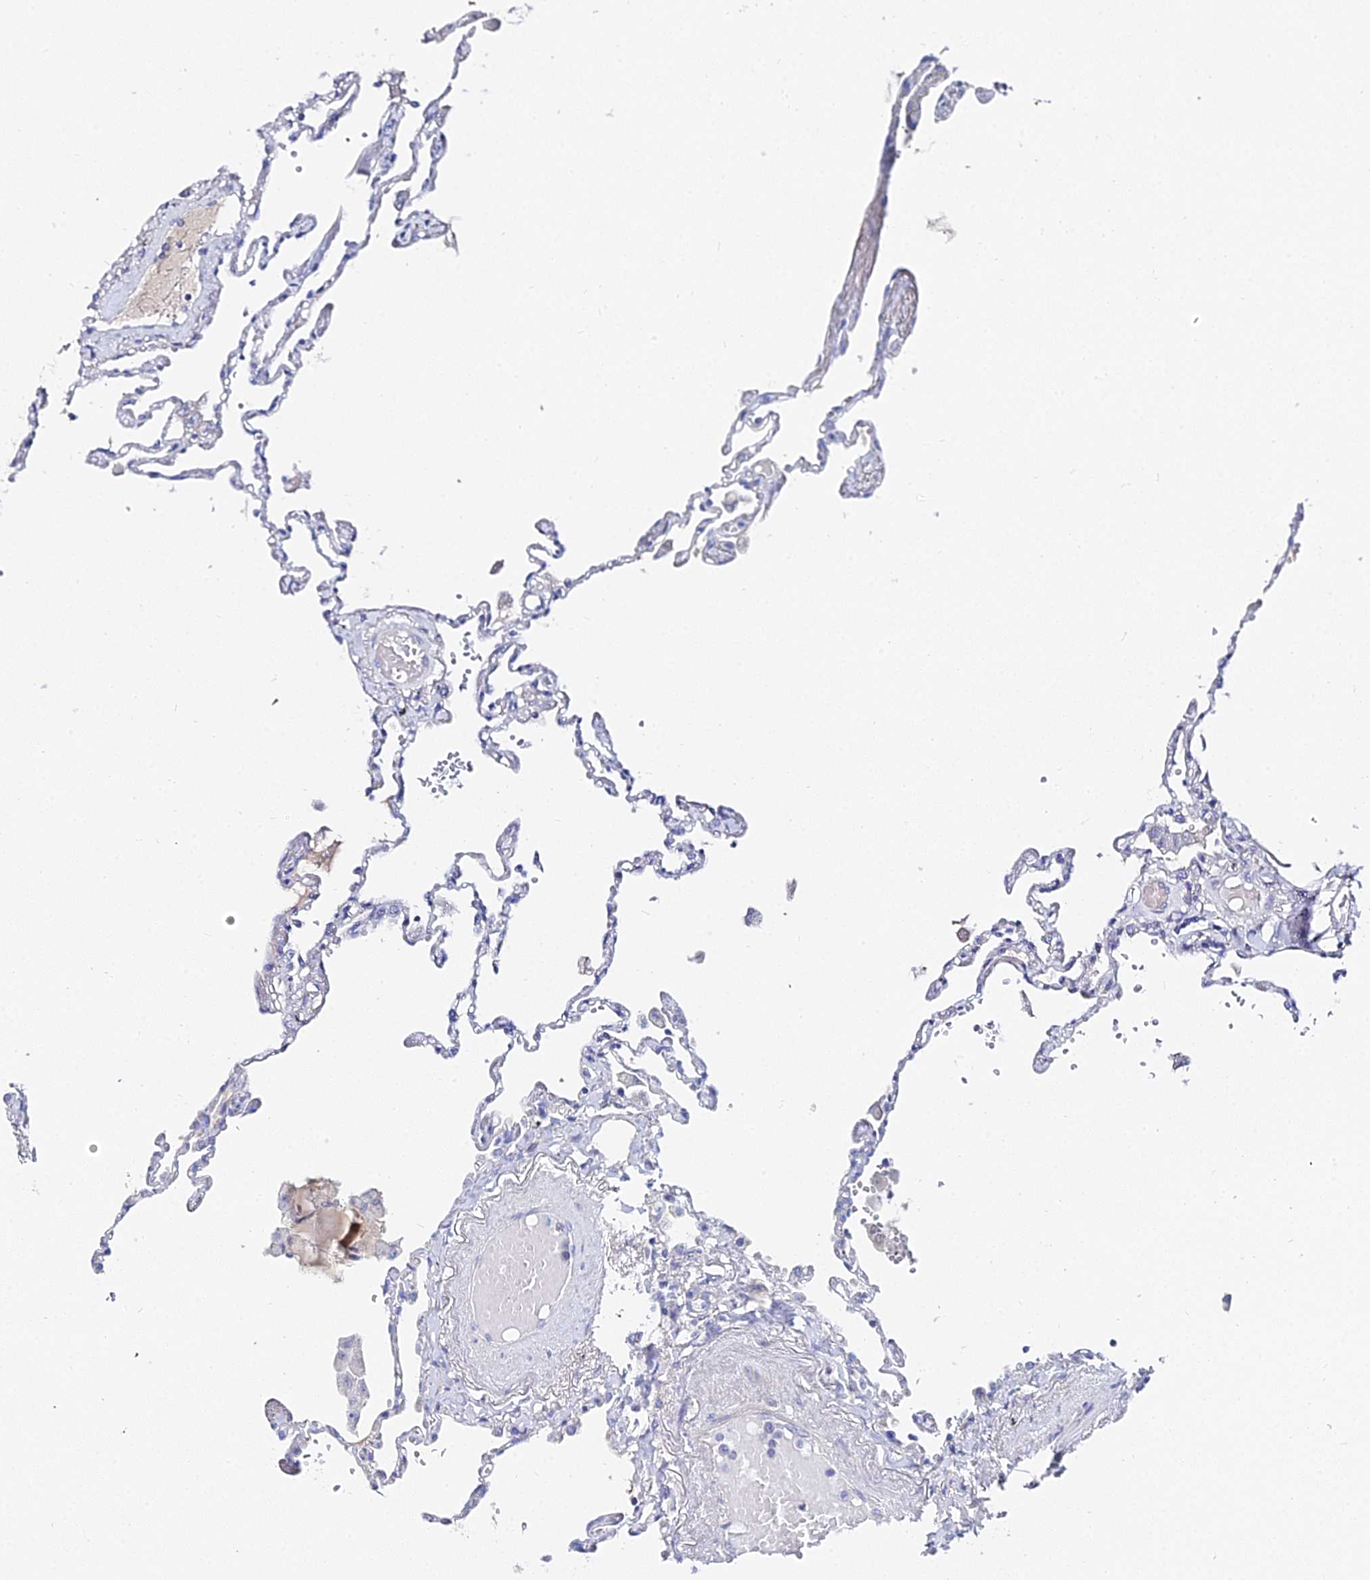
{"staining": {"intensity": "negative", "quantity": "none", "location": "none"}, "tissue": "lung", "cell_type": "Alveolar cells", "image_type": "normal", "snomed": [{"axis": "morphology", "description": "Normal tissue, NOS"}, {"axis": "topography", "description": "Lung"}], "caption": "The immunohistochemistry (IHC) image has no significant positivity in alveolar cells of lung.", "gene": "KRT17", "patient": {"sex": "female", "age": 67}}